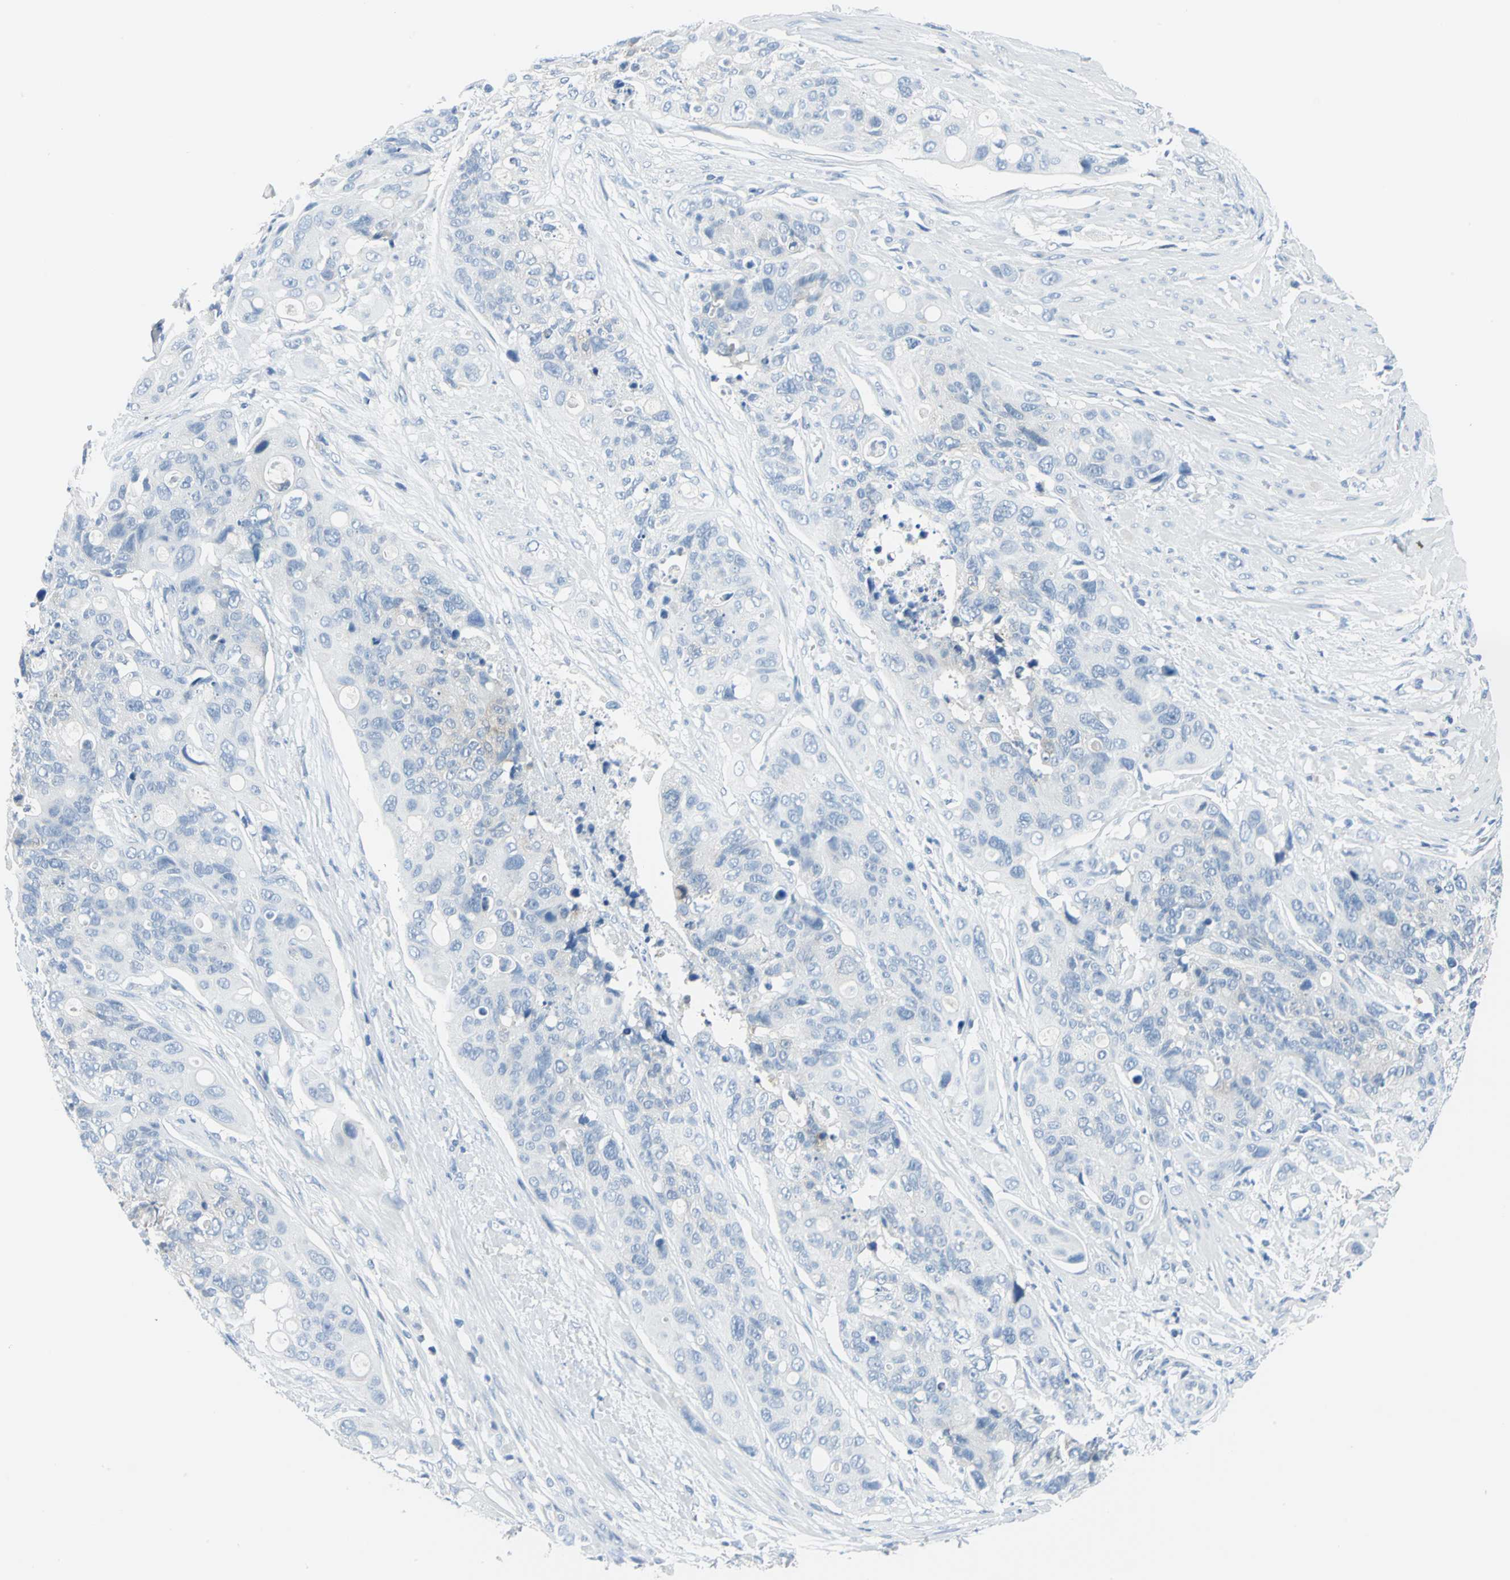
{"staining": {"intensity": "negative", "quantity": "none", "location": "none"}, "tissue": "colorectal cancer", "cell_type": "Tumor cells", "image_type": "cancer", "snomed": [{"axis": "morphology", "description": "Adenocarcinoma, NOS"}, {"axis": "topography", "description": "Colon"}], "caption": "Colorectal cancer (adenocarcinoma) stained for a protein using immunohistochemistry (IHC) exhibits no expression tumor cells.", "gene": "PKLR", "patient": {"sex": "female", "age": 57}}